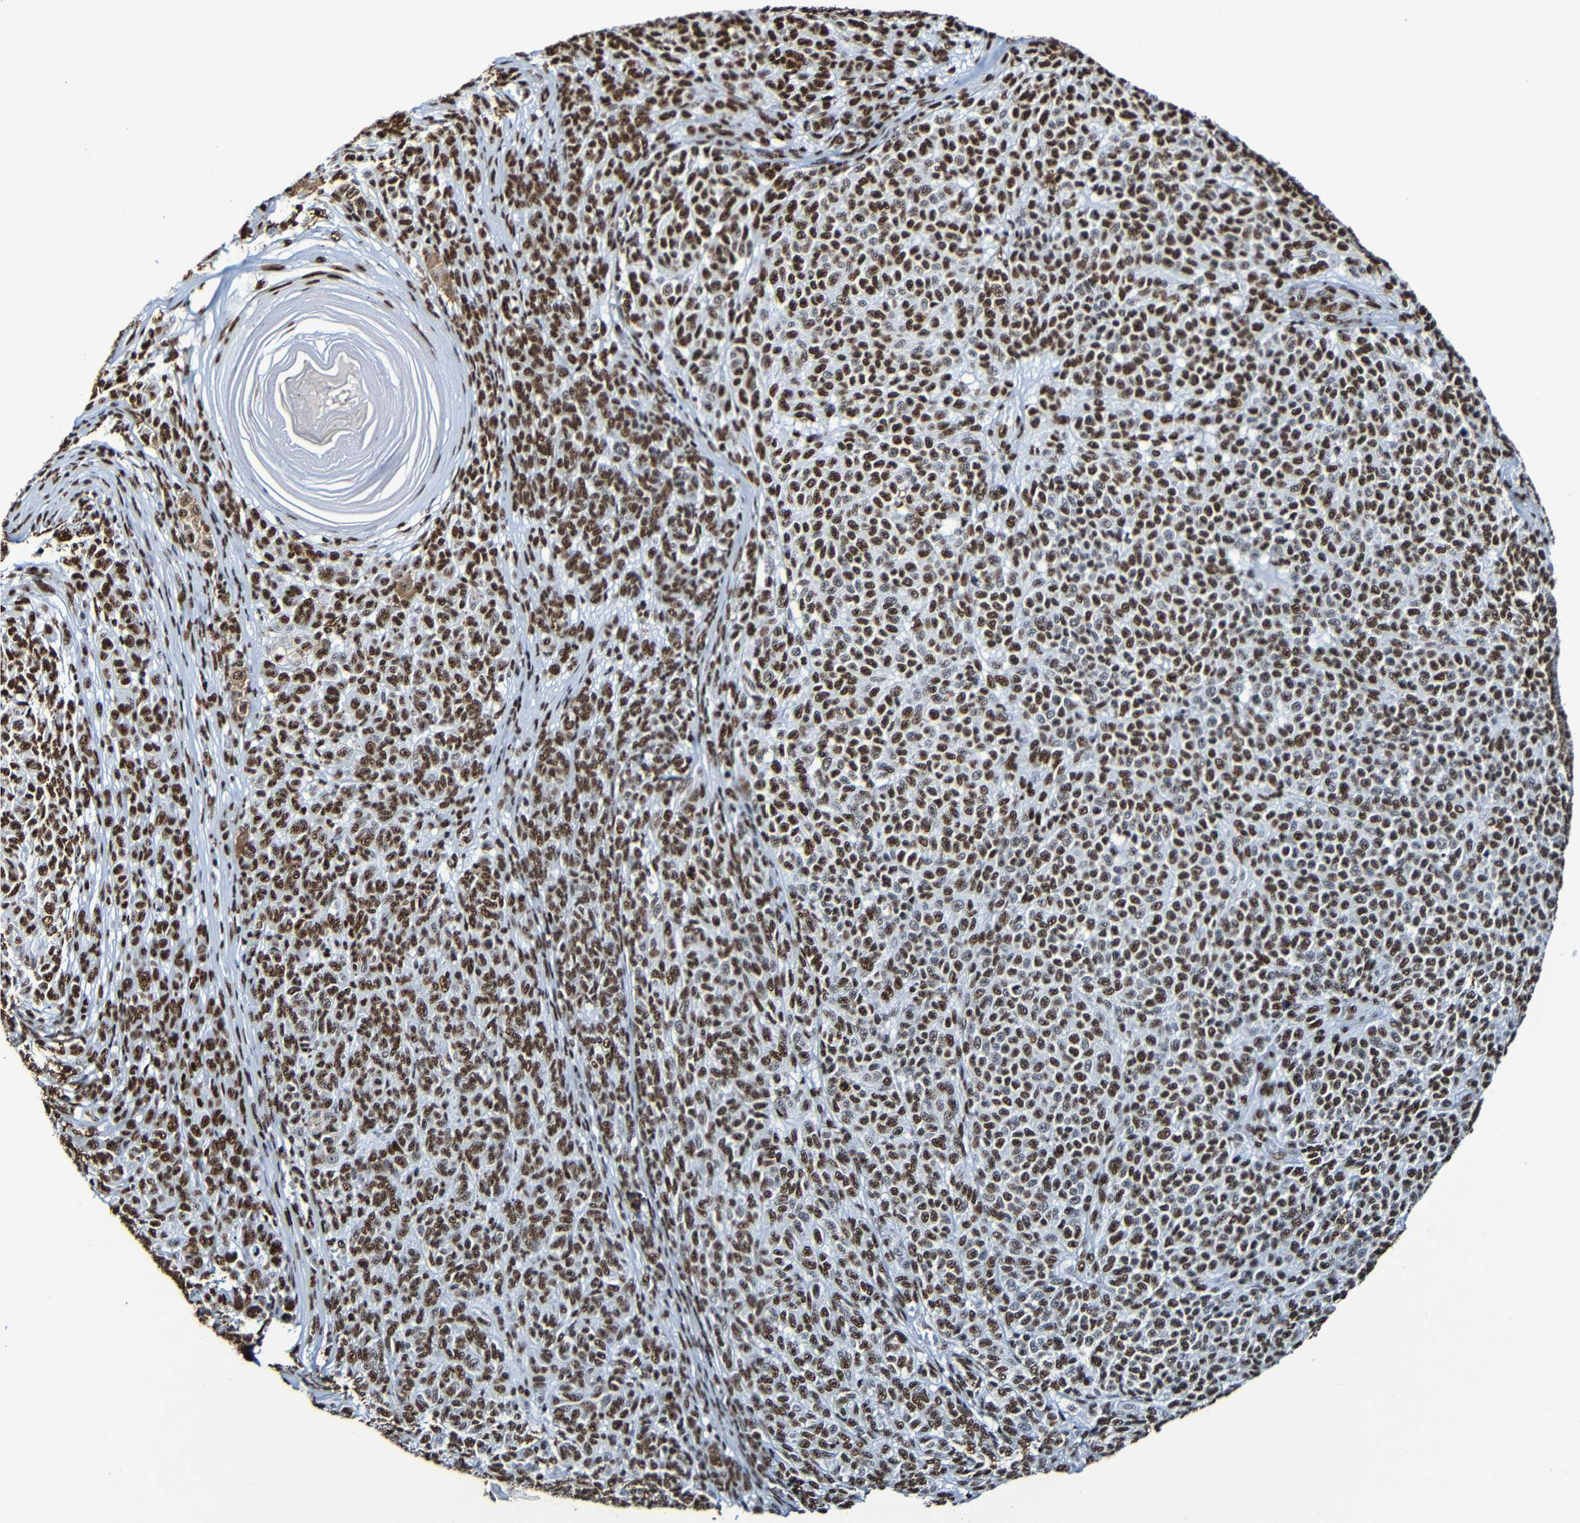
{"staining": {"intensity": "strong", "quantity": ">75%", "location": "nuclear"}, "tissue": "melanoma", "cell_type": "Tumor cells", "image_type": "cancer", "snomed": [{"axis": "morphology", "description": "Malignant melanoma, NOS"}, {"axis": "topography", "description": "Skin"}], "caption": "Melanoma was stained to show a protein in brown. There is high levels of strong nuclear staining in approximately >75% of tumor cells. The staining was performed using DAB, with brown indicating positive protein expression. Nuclei are stained blue with hematoxylin.", "gene": "SRSF3", "patient": {"sex": "male", "age": 59}}